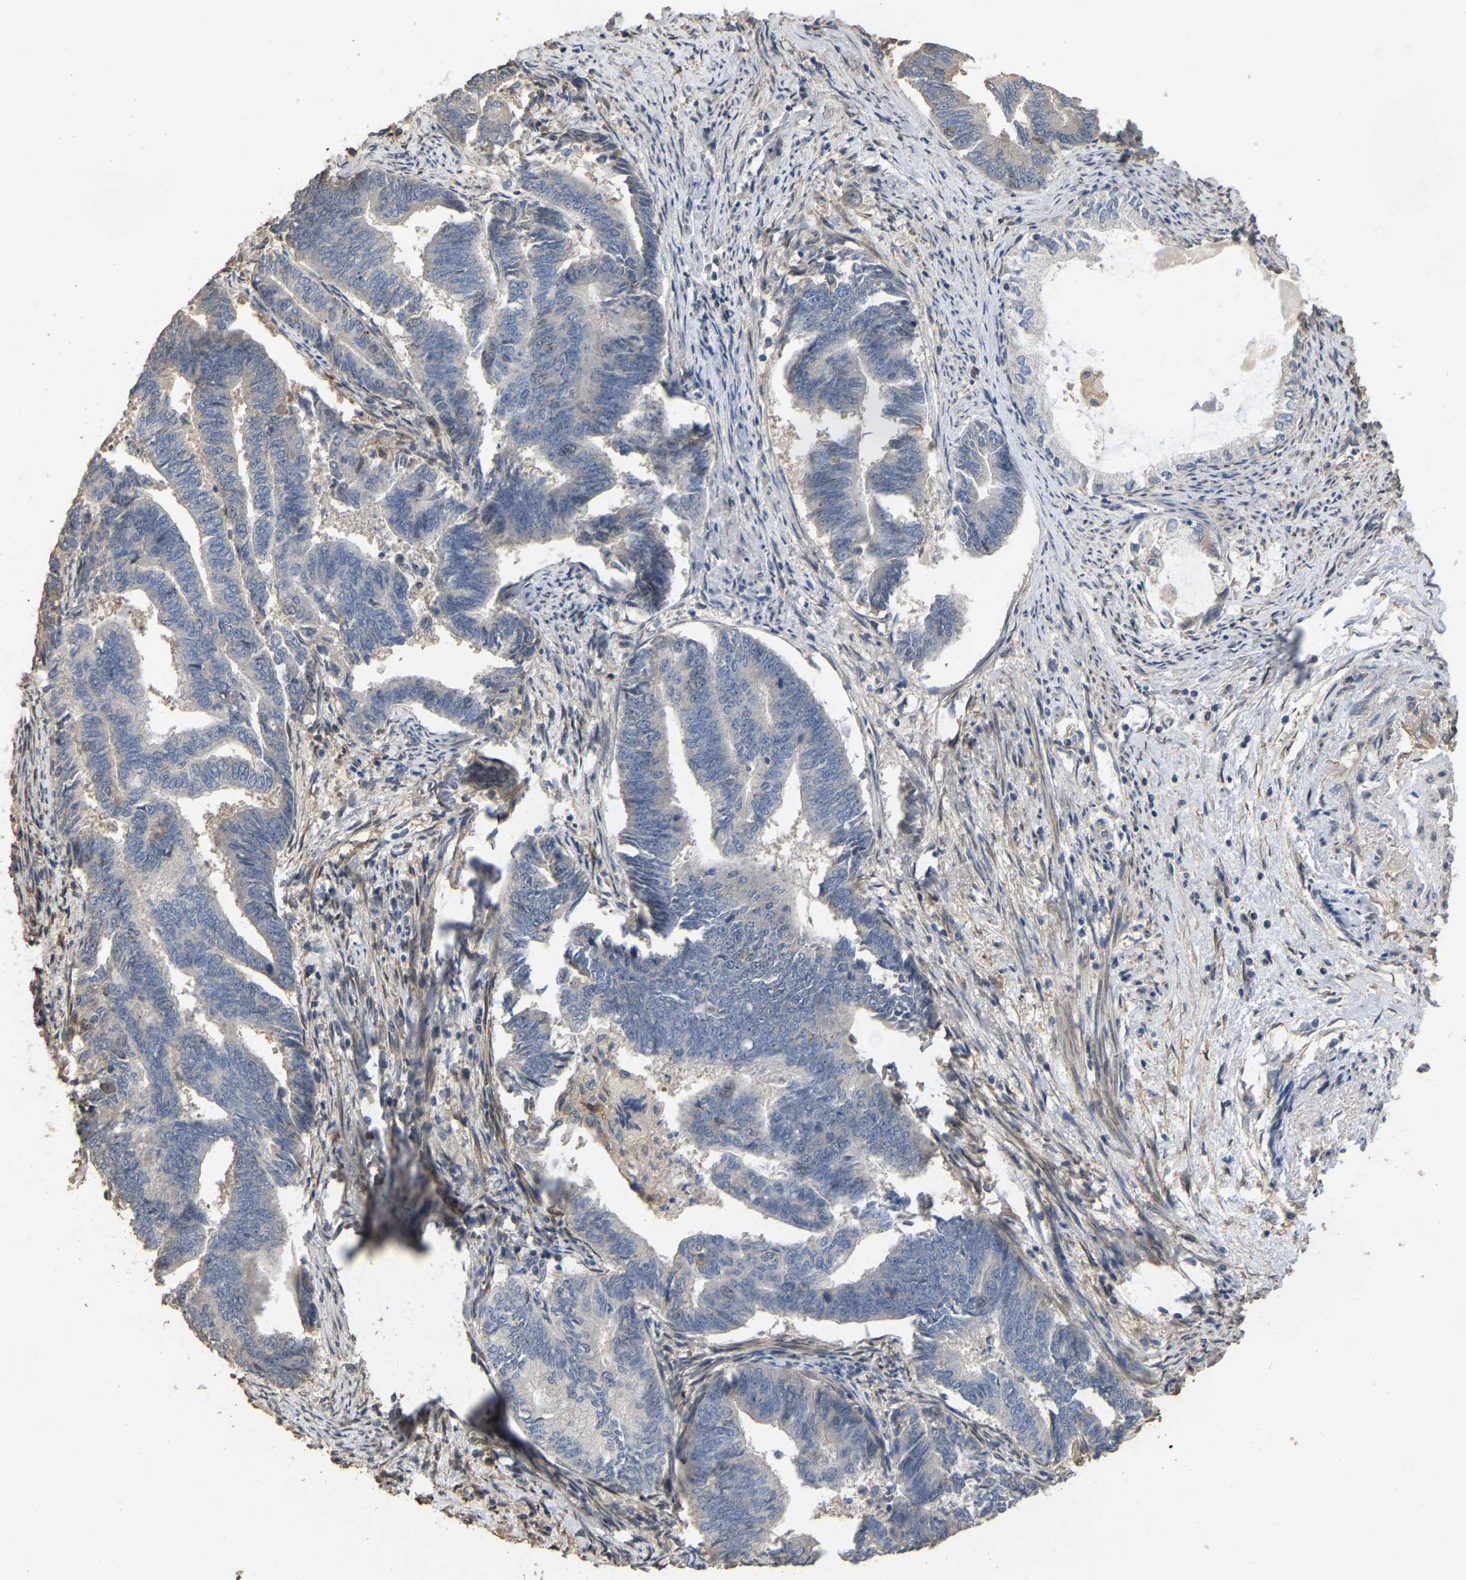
{"staining": {"intensity": "negative", "quantity": "none", "location": "none"}, "tissue": "endometrial cancer", "cell_type": "Tumor cells", "image_type": "cancer", "snomed": [{"axis": "morphology", "description": "Adenocarcinoma, NOS"}, {"axis": "topography", "description": "Endometrium"}], "caption": "Immunohistochemical staining of human endometrial cancer demonstrates no significant expression in tumor cells.", "gene": "NCS1", "patient": {"sex": "female", "age": 86}}